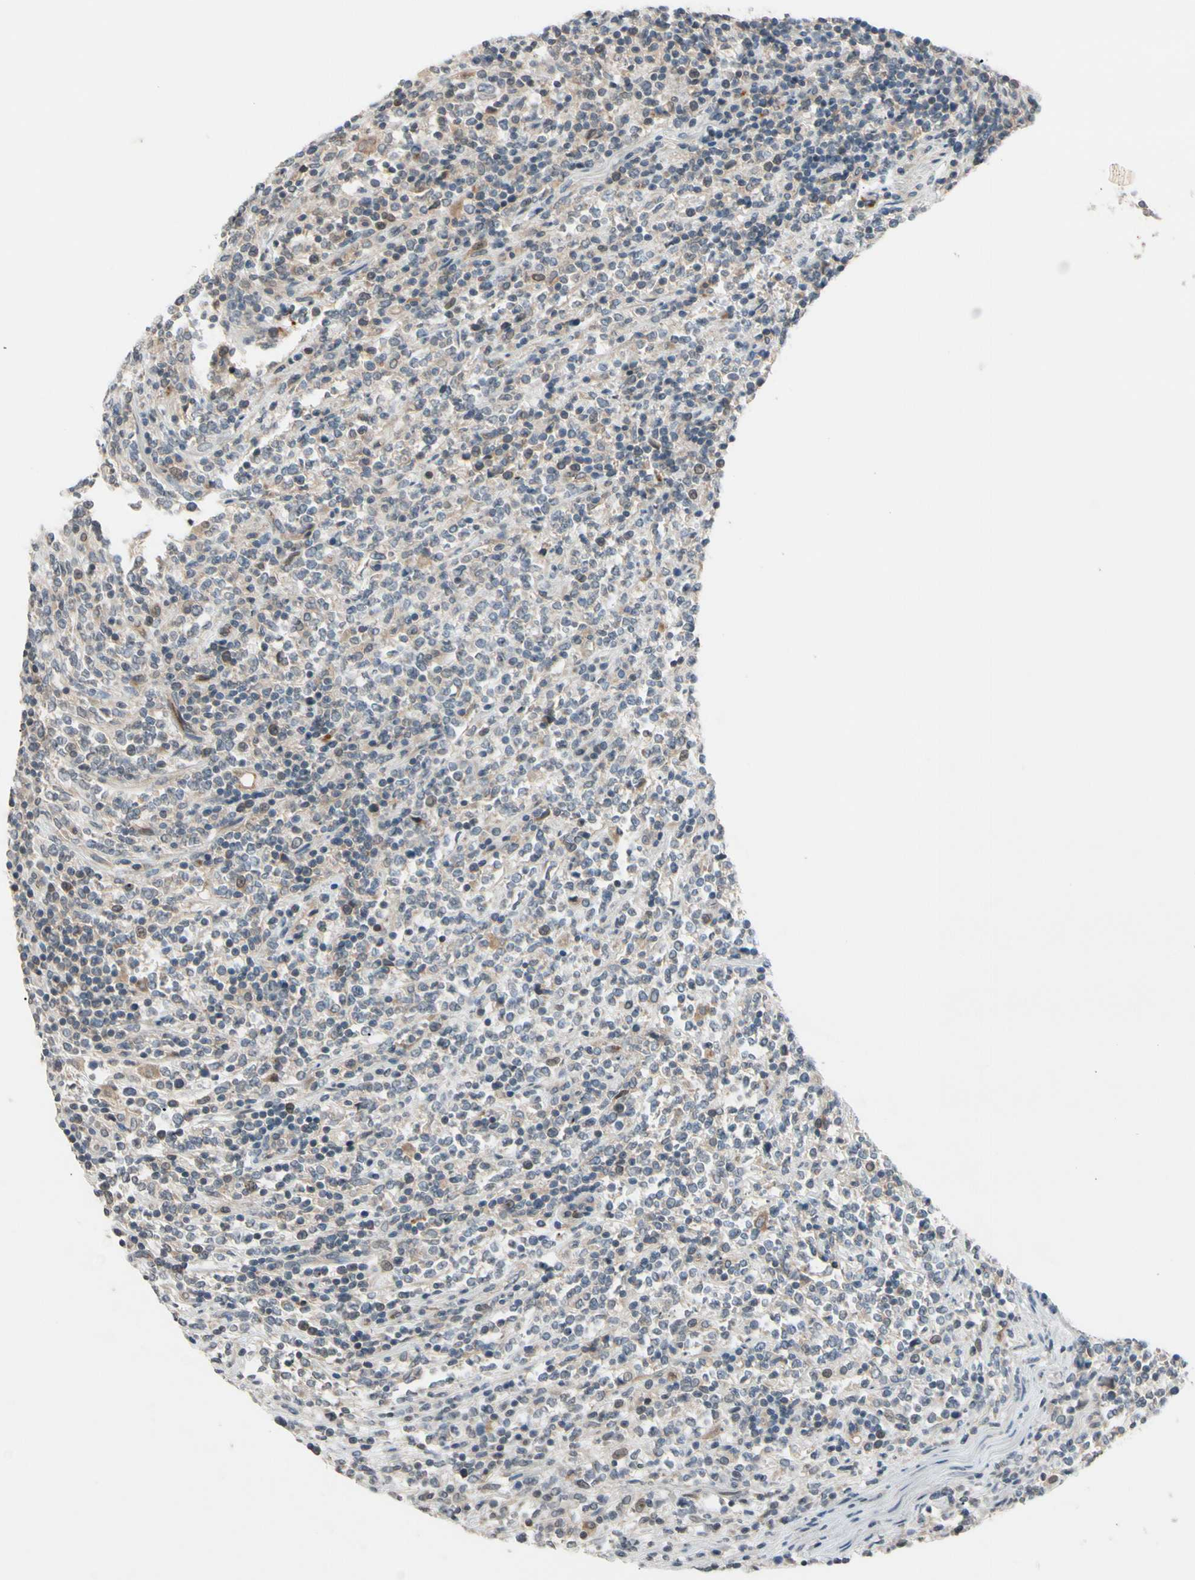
{"staining": {"intensity": "negative", "quantity": "none", "location": "none"}, "tissue": "lymphoma", "cell_type": "Tumor cells", "image_type": "cancer", "snomed": [{"axis": "morphology", "description": "Malignant lymphoma, non-Hodgkin's type, High grade"}, {"axis": "topography", "description": "Soft tissue"}], "caption": "Immunohistochemistry of lymphoma shows no staining in tumor cells.", "gene": "FGF10", "patient": {"sex": "male", "age": 18}}